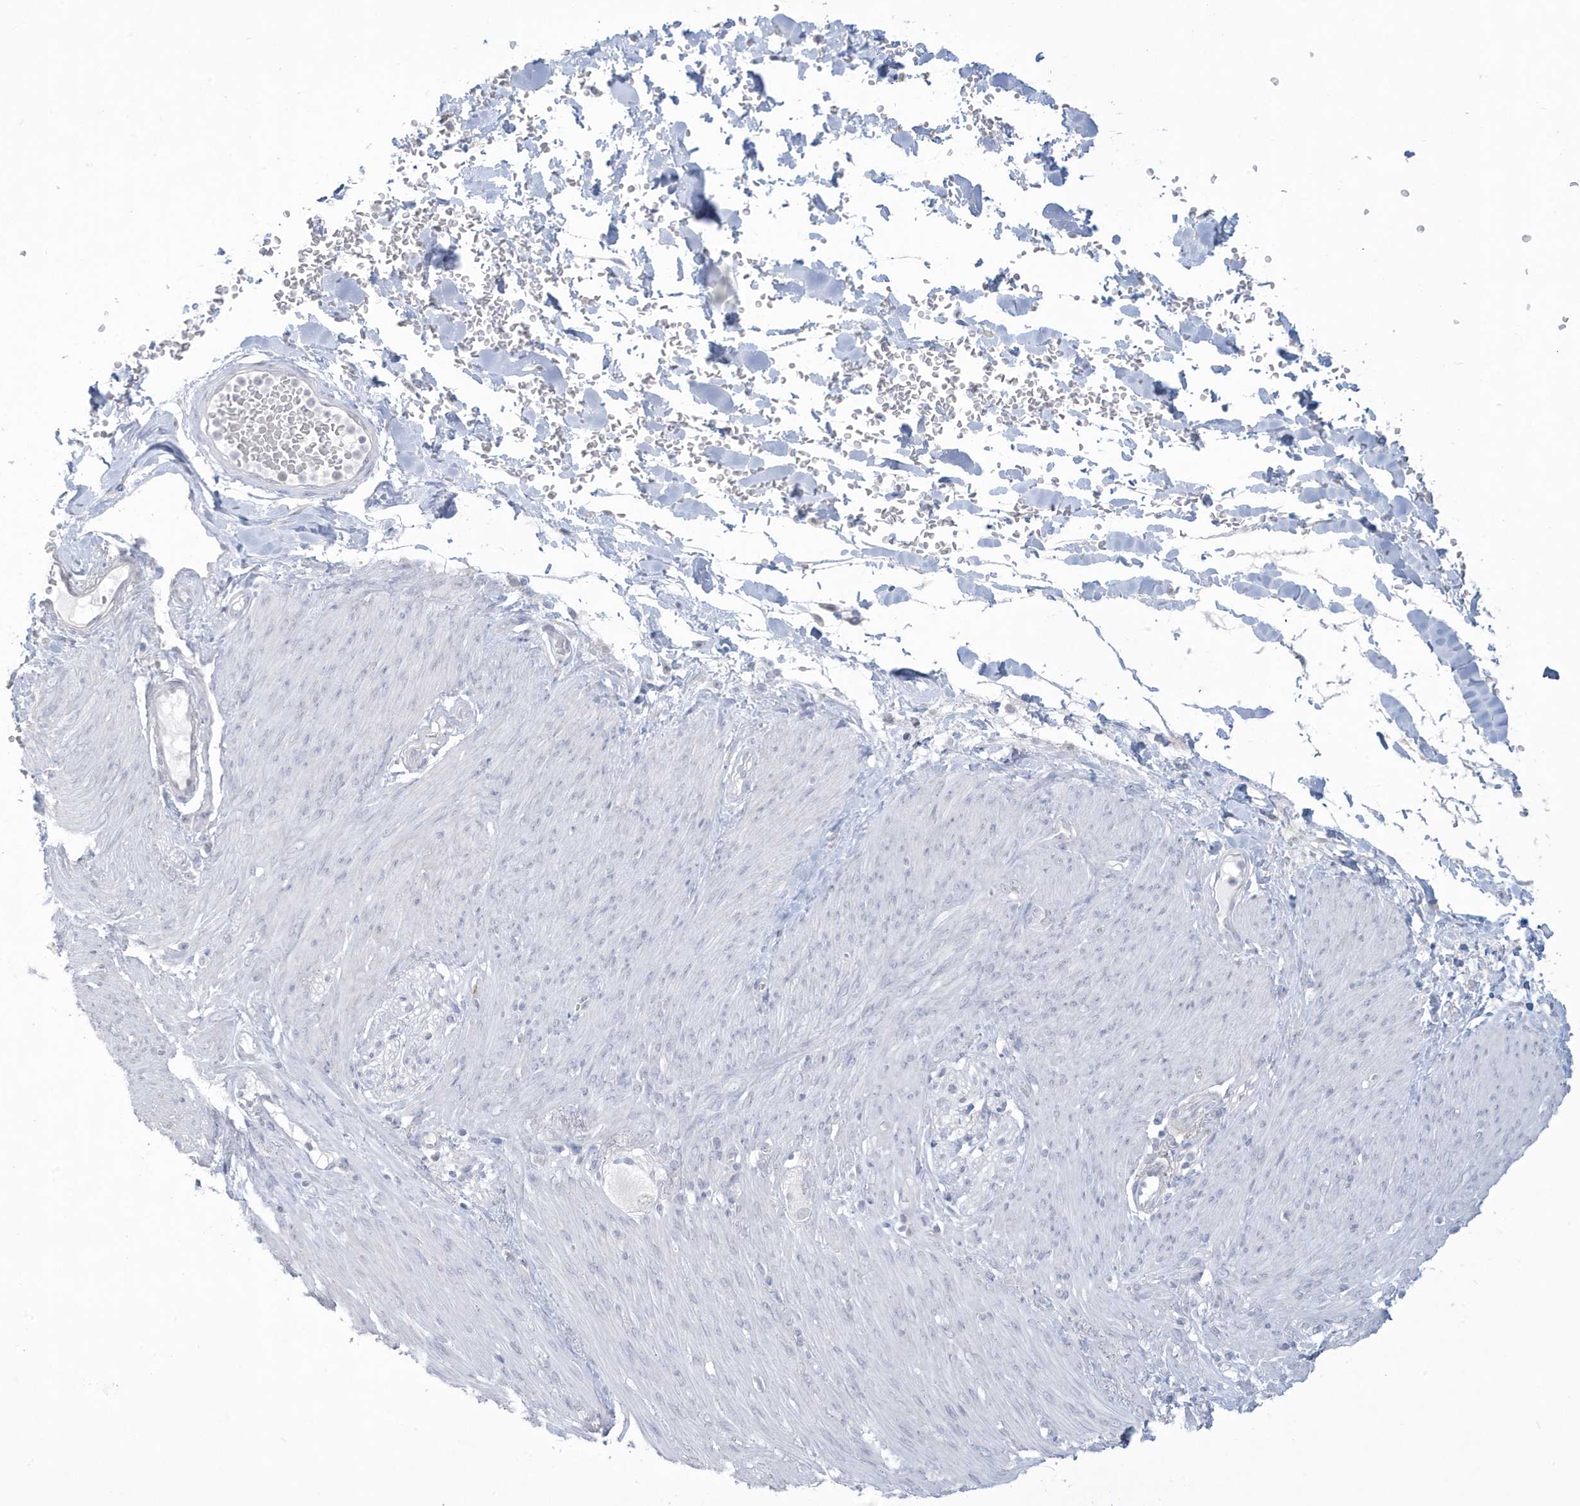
{"staining": {"intensity": "negative", "quantity": "none", "location": "none"}, "tissue": "adipose tissue", "cell_type": "Adipocytes", "image_type": "normal", "snomed": [{"axis": "morphology", "description": "Normal tissue, NOS"}, {"axis": "topography", "description": "Colon"}, {"axis": "topography", "description": "Peripheral nerve tissue"}], "caption": "This is an immunohistochemistry photomicrograph of benign adipose tissue. There is no positivity in adipocytes.", "gene": "HERC6", "patient": {"sex": "female", "age": 61}}